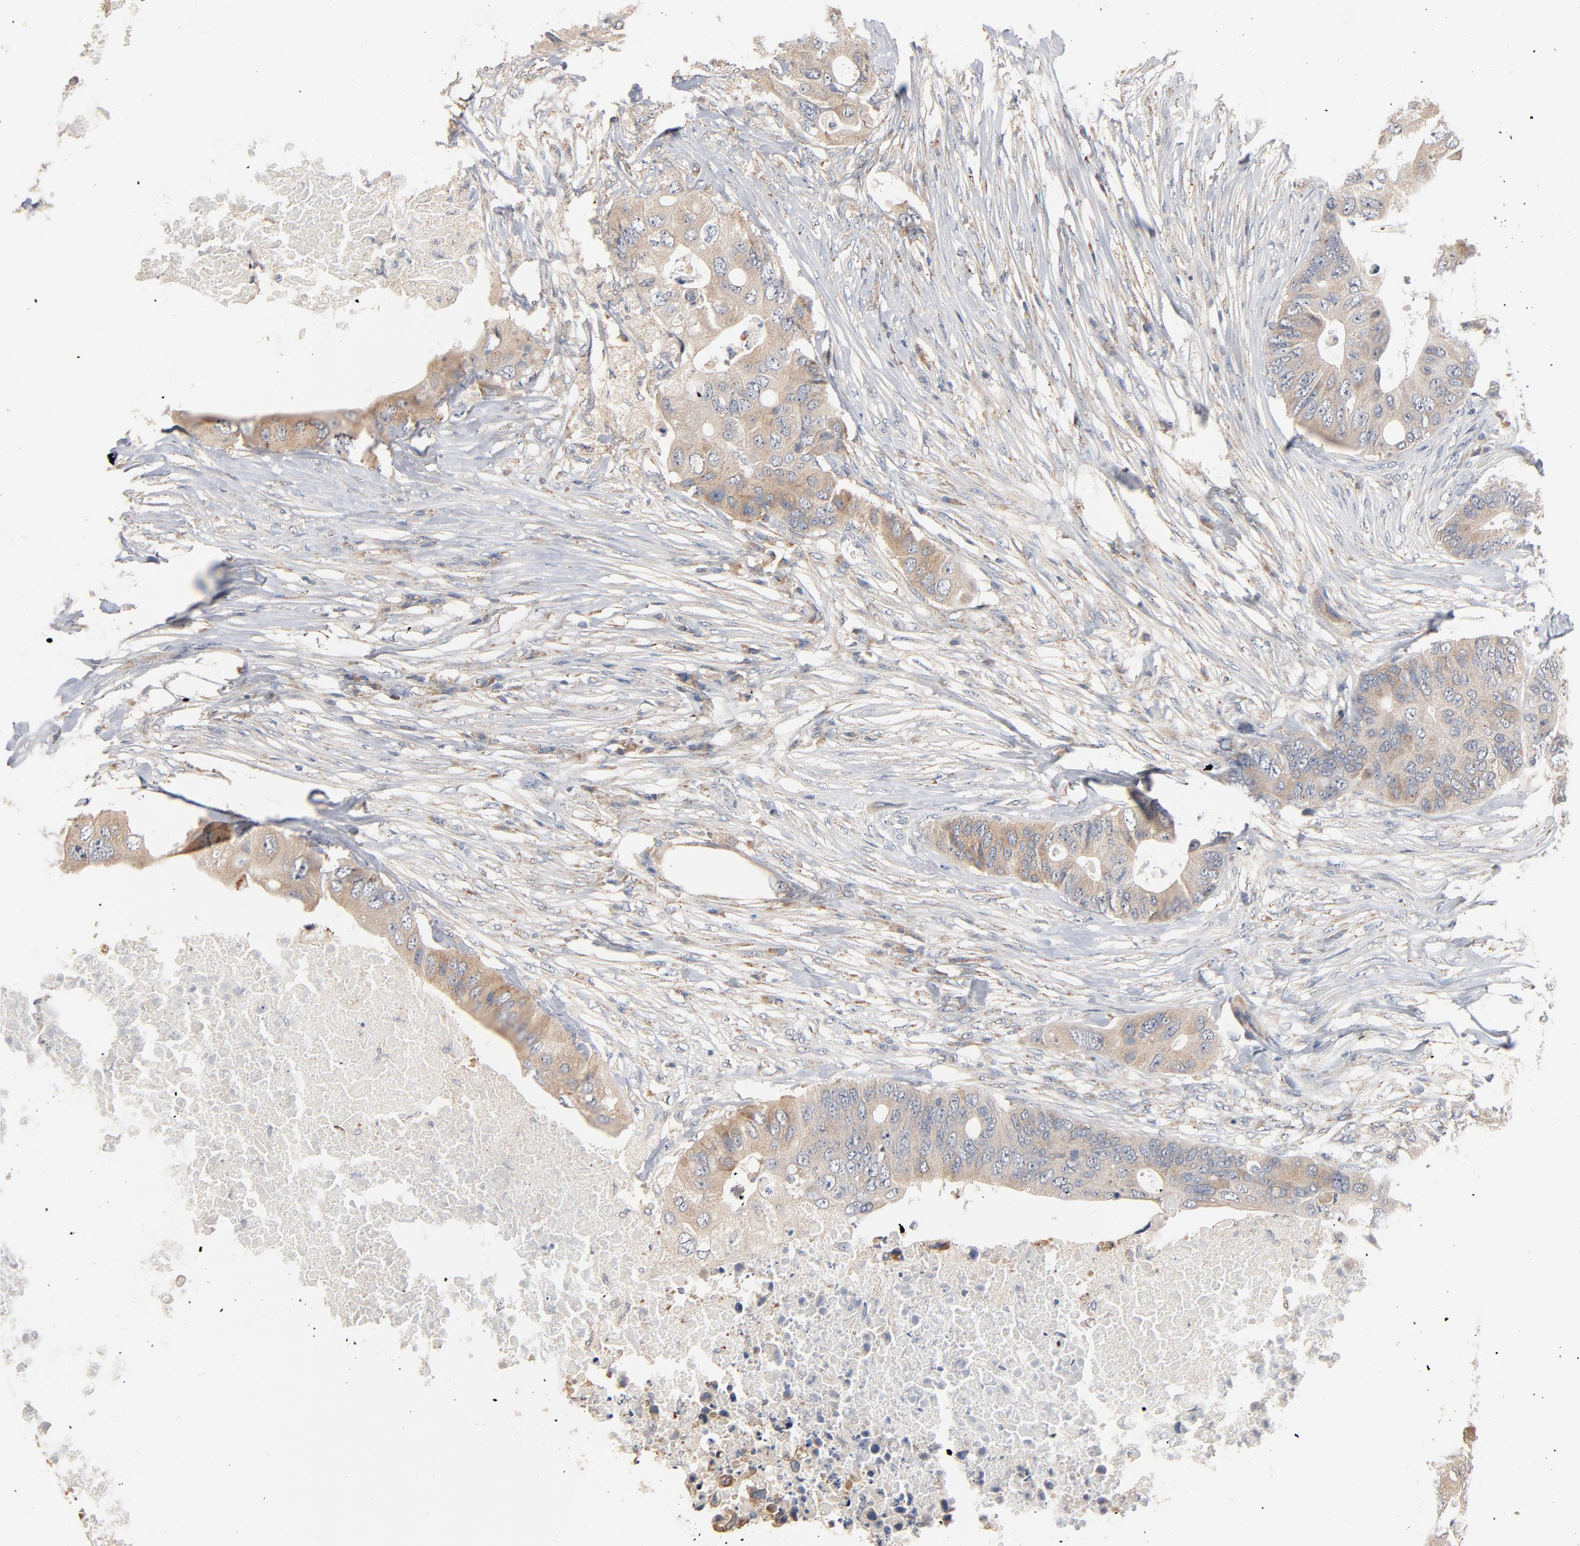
{"staining": {"intensity": "weak", "quantity": "25%-75%", "location": "cytoplasmic/membranous"}, "tissue": "colorectal cancer", "cell_type": "Tumor cells", "image_type": "cancer", "snomed": [{"axis": "morphology", "description": "Adenocarcinoma, NOS"}, {"axis": "topography", "description": "Colon"}], "caption": "A photomicrograph of colorectal adenocarcinoma stained for a protein reveals weak cytoplasmic/membranous brown staining in tumor cells.", "gene": "ZDHHC8", "patient": {"sex": "male", "age": 71}}